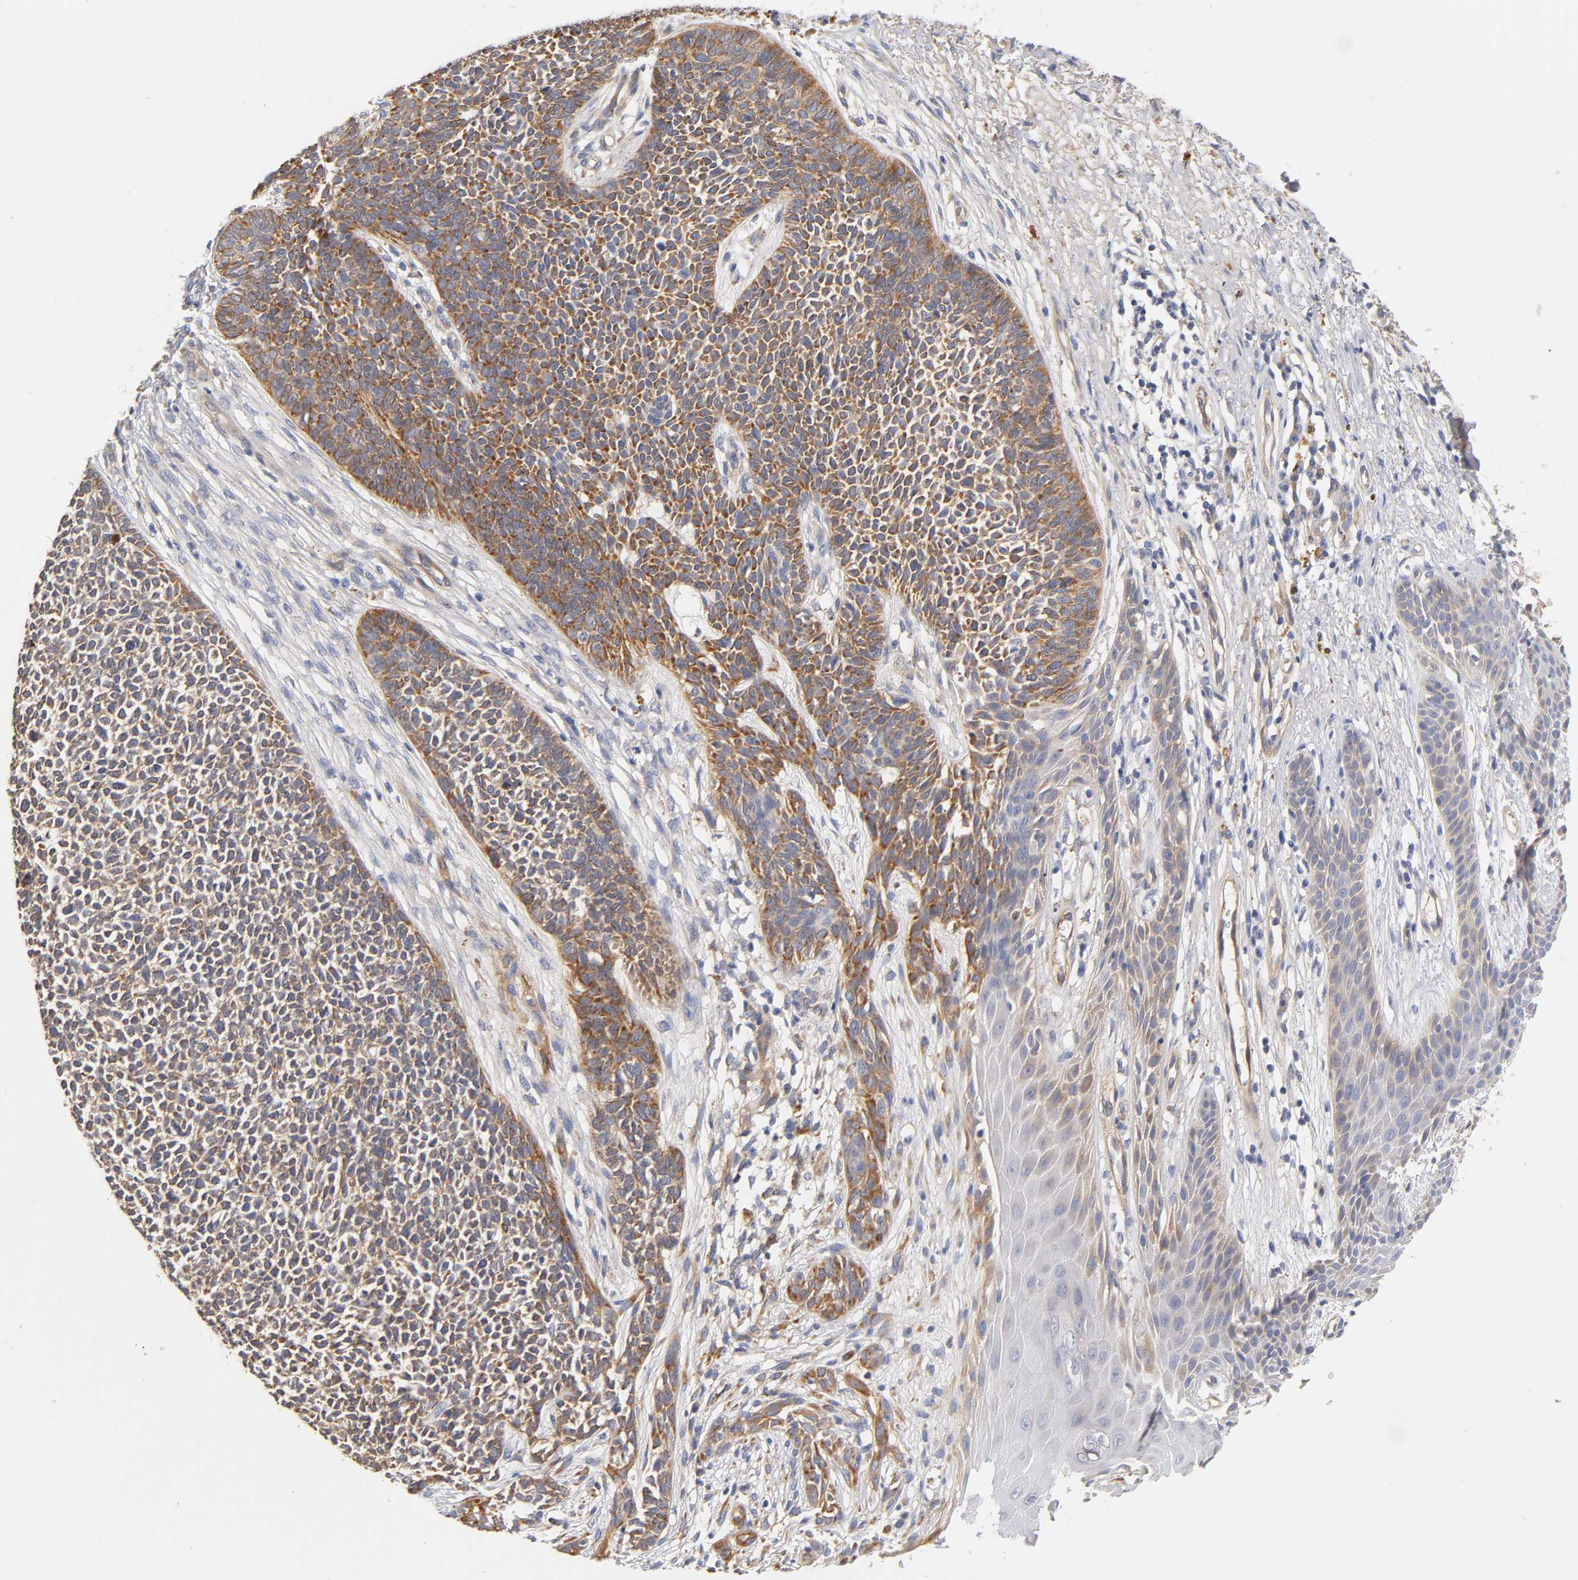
{"staining": {"intensity": "moderate", "quantity": ">75%", "location": "cytoplasmic/membranous"}, "tissue": "skin cancer", "cell_type": "Tumor cells", "image_type": "cancer", "snomed": [{"axis": "morphology", "description": "Basal cell carcinoma"}, {"axis": "topography", "description": "Skin"}], "caption": "Immunohistochemistry micrograph of neoplastic tissue: skin basal cell carcinoma stained using IHC reveals medium levels of moderate protein expression localized specifically in the cytoplasmic/membranous of tumor cells, appearing as a cytoplasmic/membranous brown color.", "gene": "LAMB1", "patient": {"sex": "female", "age": 84}}